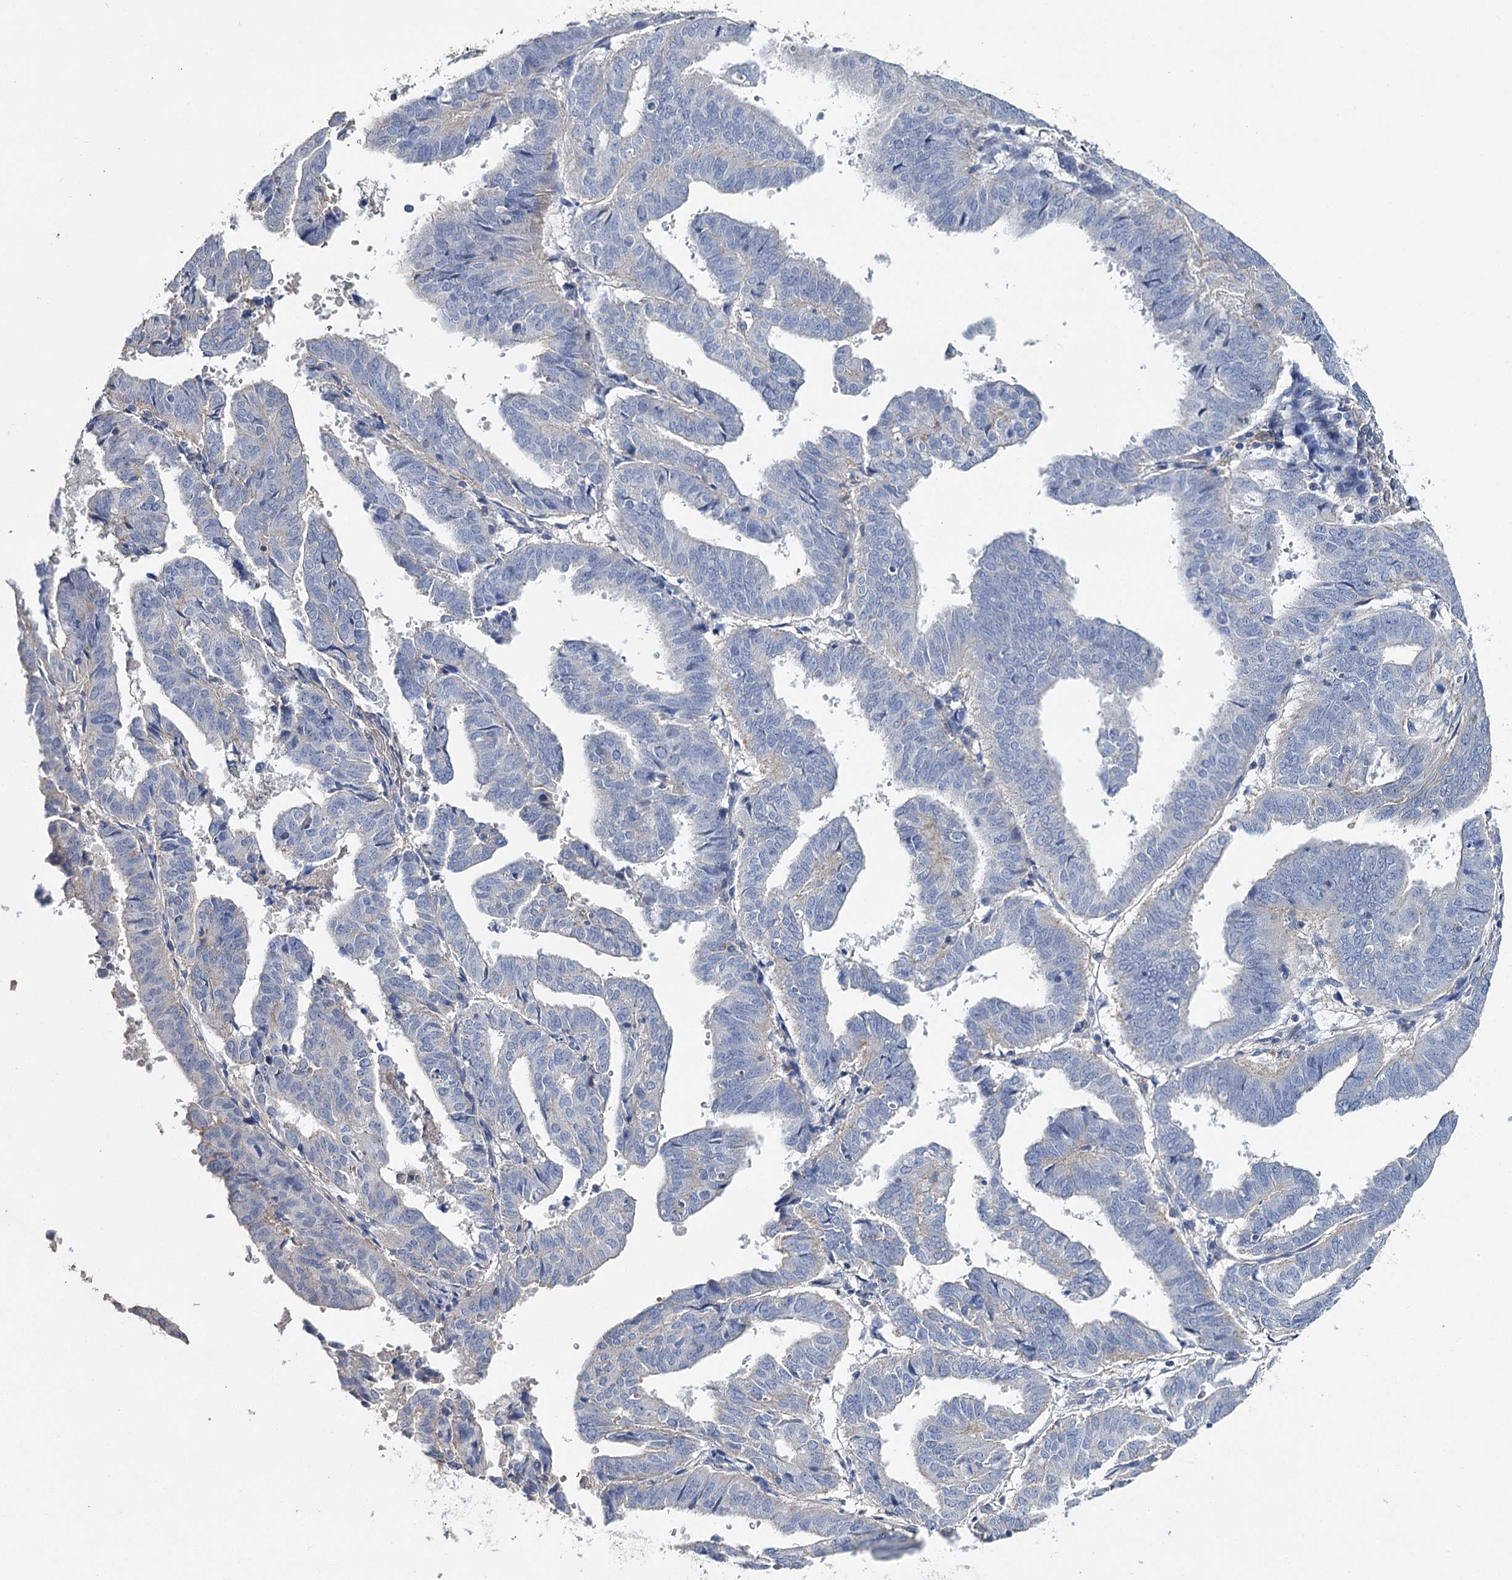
{"staining": {"intensity": "negative", "quantity": "none", "location": "none"}, "tissue": "endometrial cancer", "cell_type": "Tumor cells", "image_type": "cancer", "snomed": [{"axis": "morphology", "description": "Adenocarcinoma, NOS"}, {"axis": "topography", "description": "Uterus"}], "caption": "High magnification brightfield microscopy of endometrial adenocarcinoma stained with DAB (3,3'-diaminobenzidine) (brown) and counterstained with hematoxylin (blue): tumor cells show no significant positivity. The staining was performed using DAB to visualize the protein expression in brown, while the nuclei were stained in blue with hematoxylin (Magnification: 20x).", "gene": "EPYC", "patient": {"sex": "female", "age": 77}}